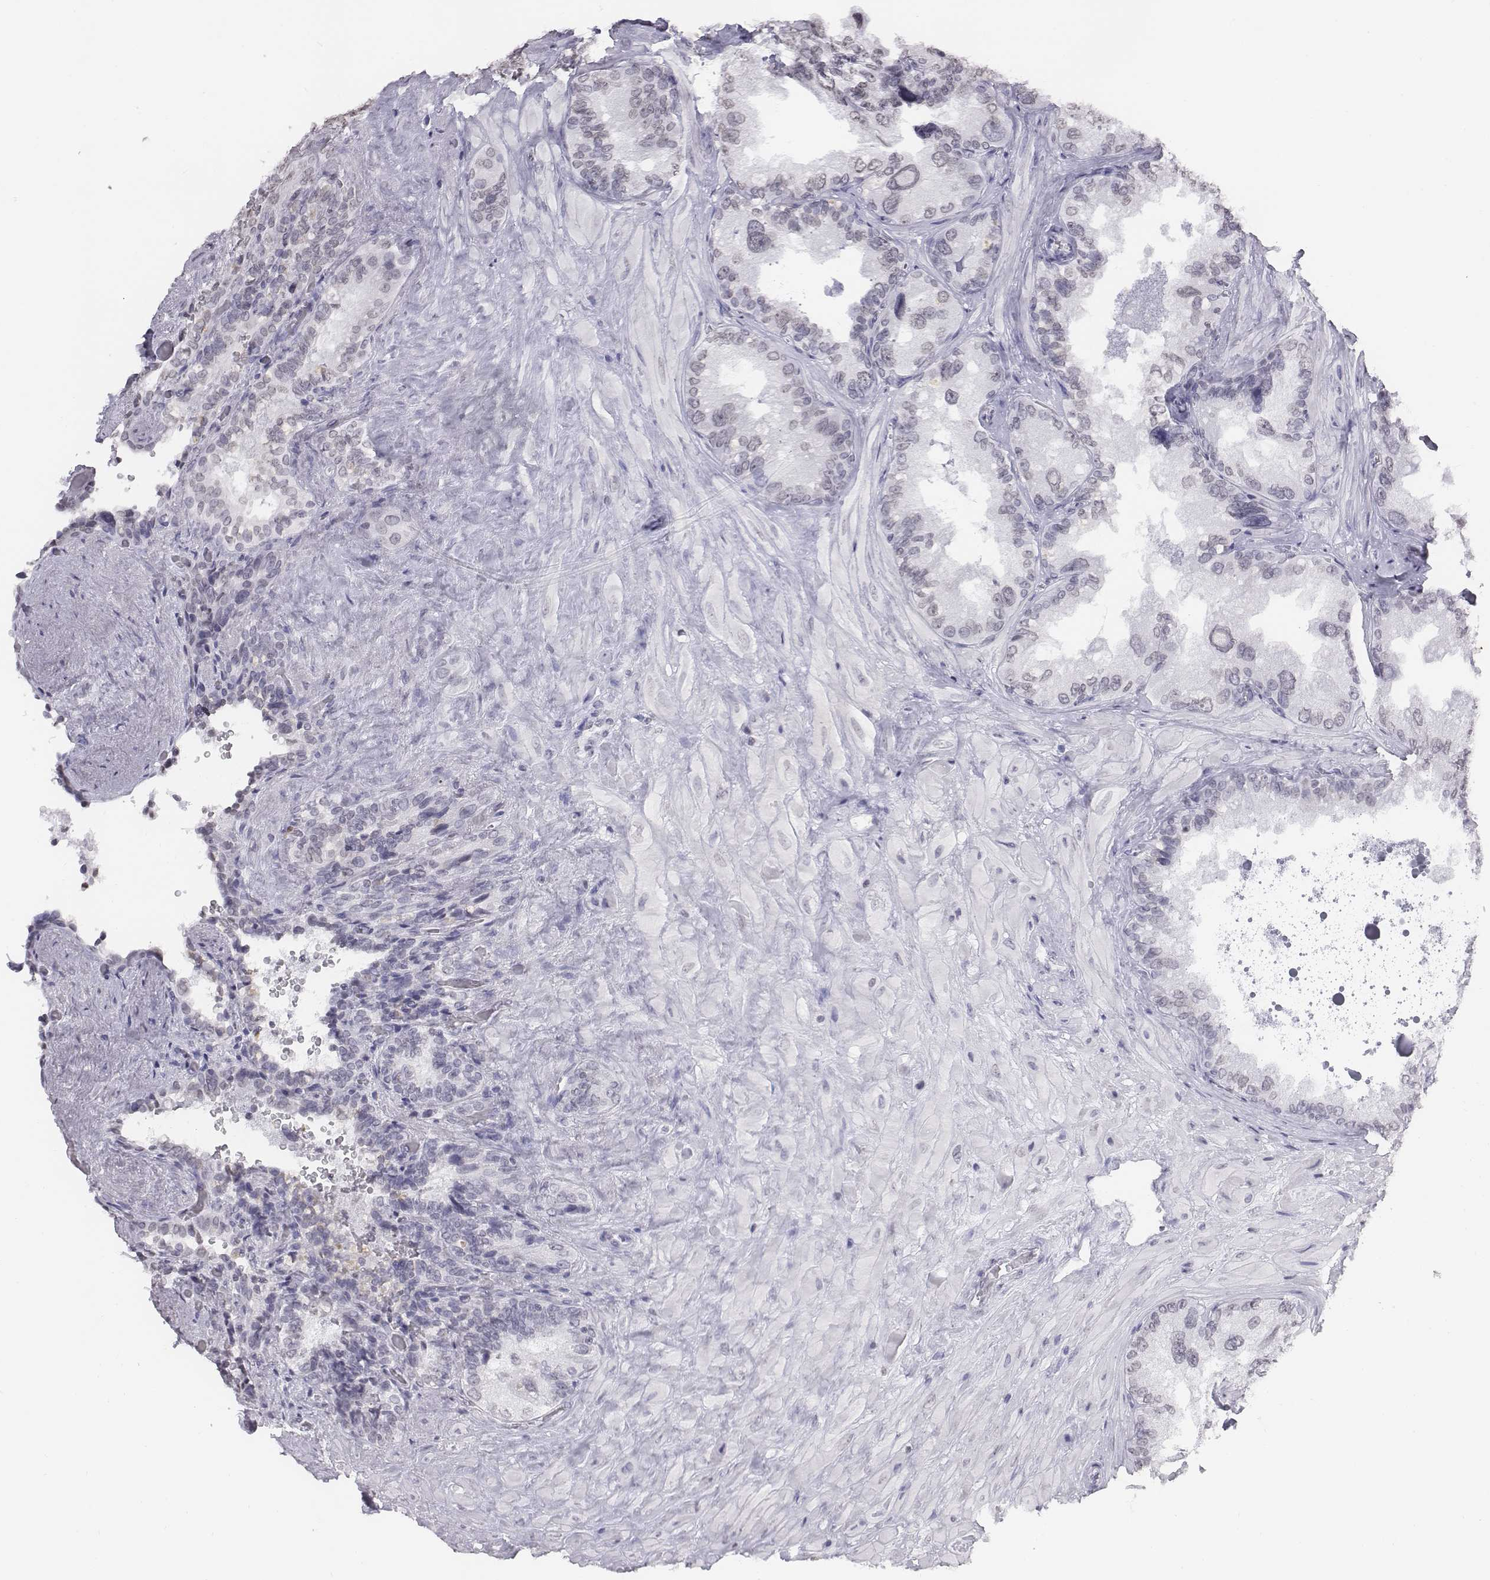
{"staining": {"intensity": "negative", "quantity": "none", "location": "none"}, "tissue": "seminal vesicle", "cell_type": "Glandular cells", "image_type": "normal", "snomed": [{"axis": "morphology", "description": "Normal tissue, NOS"}, {"axis": "topography", "description": "Seminal veicle"}], "caption": "Immunohistochemistry of normal human seminal vesicle demonstrates no staining in glandular cells.", "gene": "BARHL1", "patient": {"sex": "male", "age": 69}}